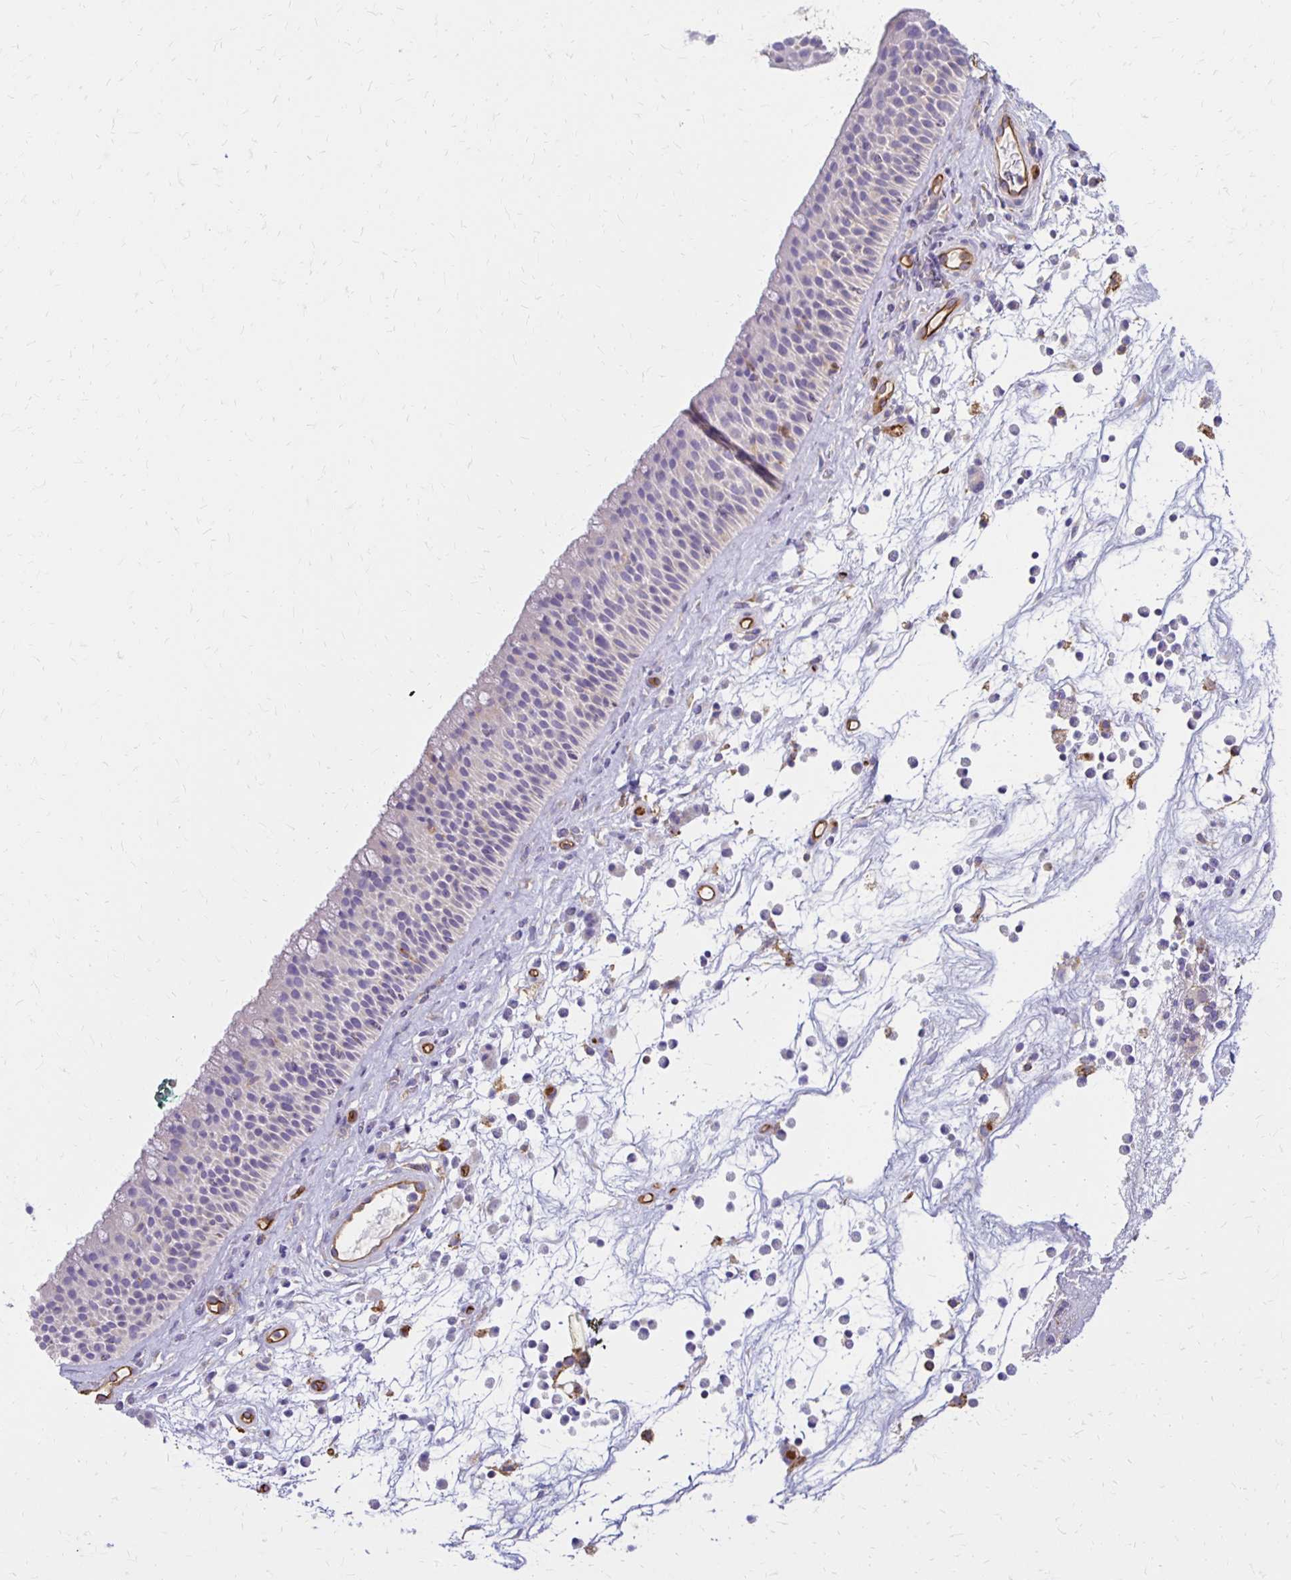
{"staining": {"intensity": "negative", "quantity": "none", "location": "none"}, "tissue": "nasopharynx", "cell_type": "Respiratory epithelial cells", "image_type": "normal", "snomed": [{"axis": "morphology", "description": "Normal tissue, NOS"}, {"axis": "topography", "description": "Nasopharynx"}], "caption": "Nasopharynx stained for a protein using immunohistochemistry (IHC) displays no staining respiratory epithelial cells.", "gene": "TTYH1", "patient": {"sex": "male", "age": 56}}